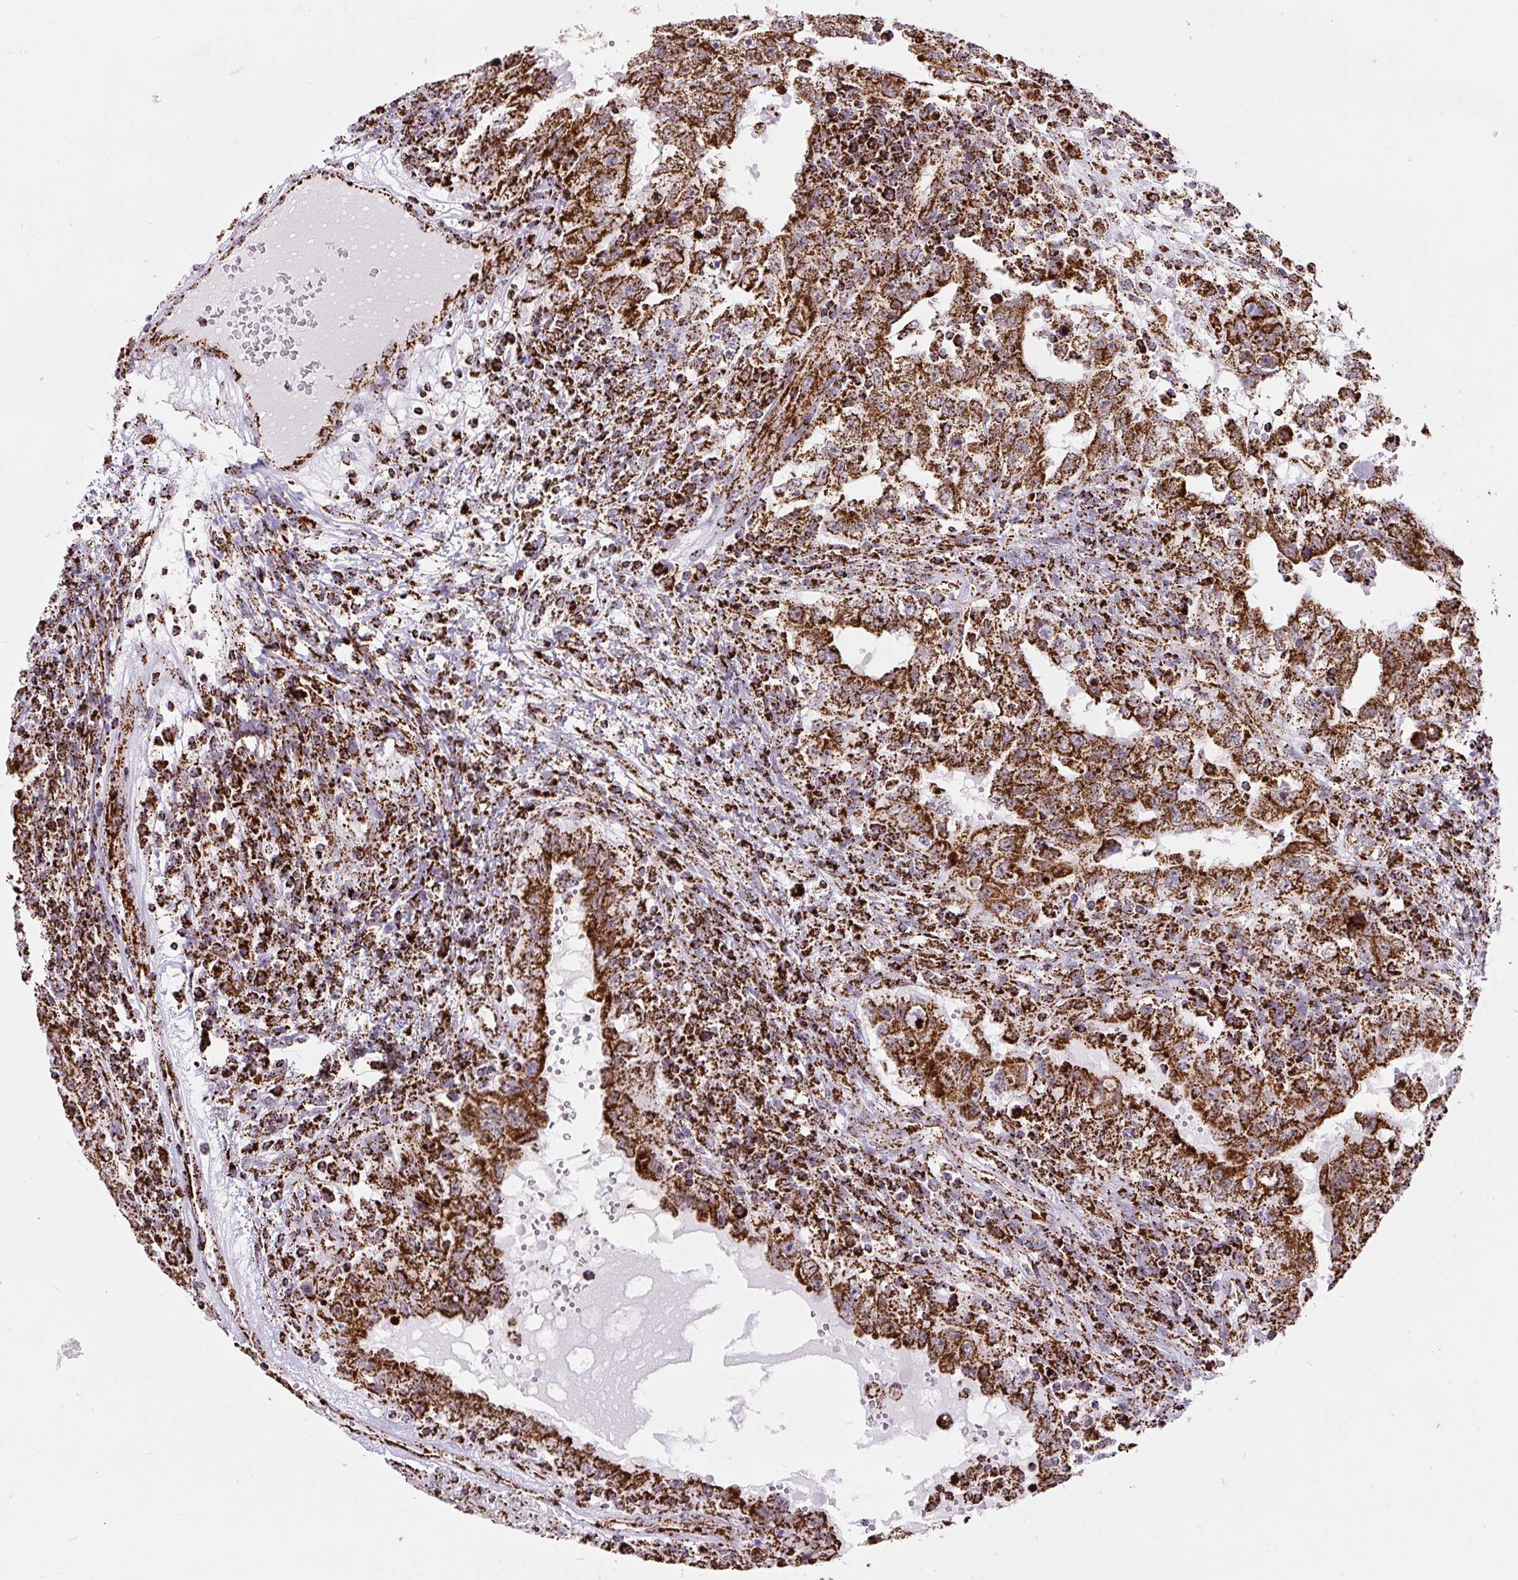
{"staining": {"intensity": "strong", "quantity": ">75%", "location": "cytoplasmic/membranous"}, "tissue": "testis cancer", "cell_type": "Tumor cells", "image_type": "cancer", "snomed": [{"axis": "morphology", "description": "Carcinoma, Embryonal, NOS"}, {"axis": "topography", "description": "Testis"}], "caption": "Immunohistochemistry (IHC) histopathology image of human embryonal carcinoma (testis) stained for a protein (brown), which exhibits high levels of strong cytoplasmic/membranous staining in approximately >75% of tumor cells.", "gene": "ATP5F1A", "patient": {"sex": "male", "age": 26}}